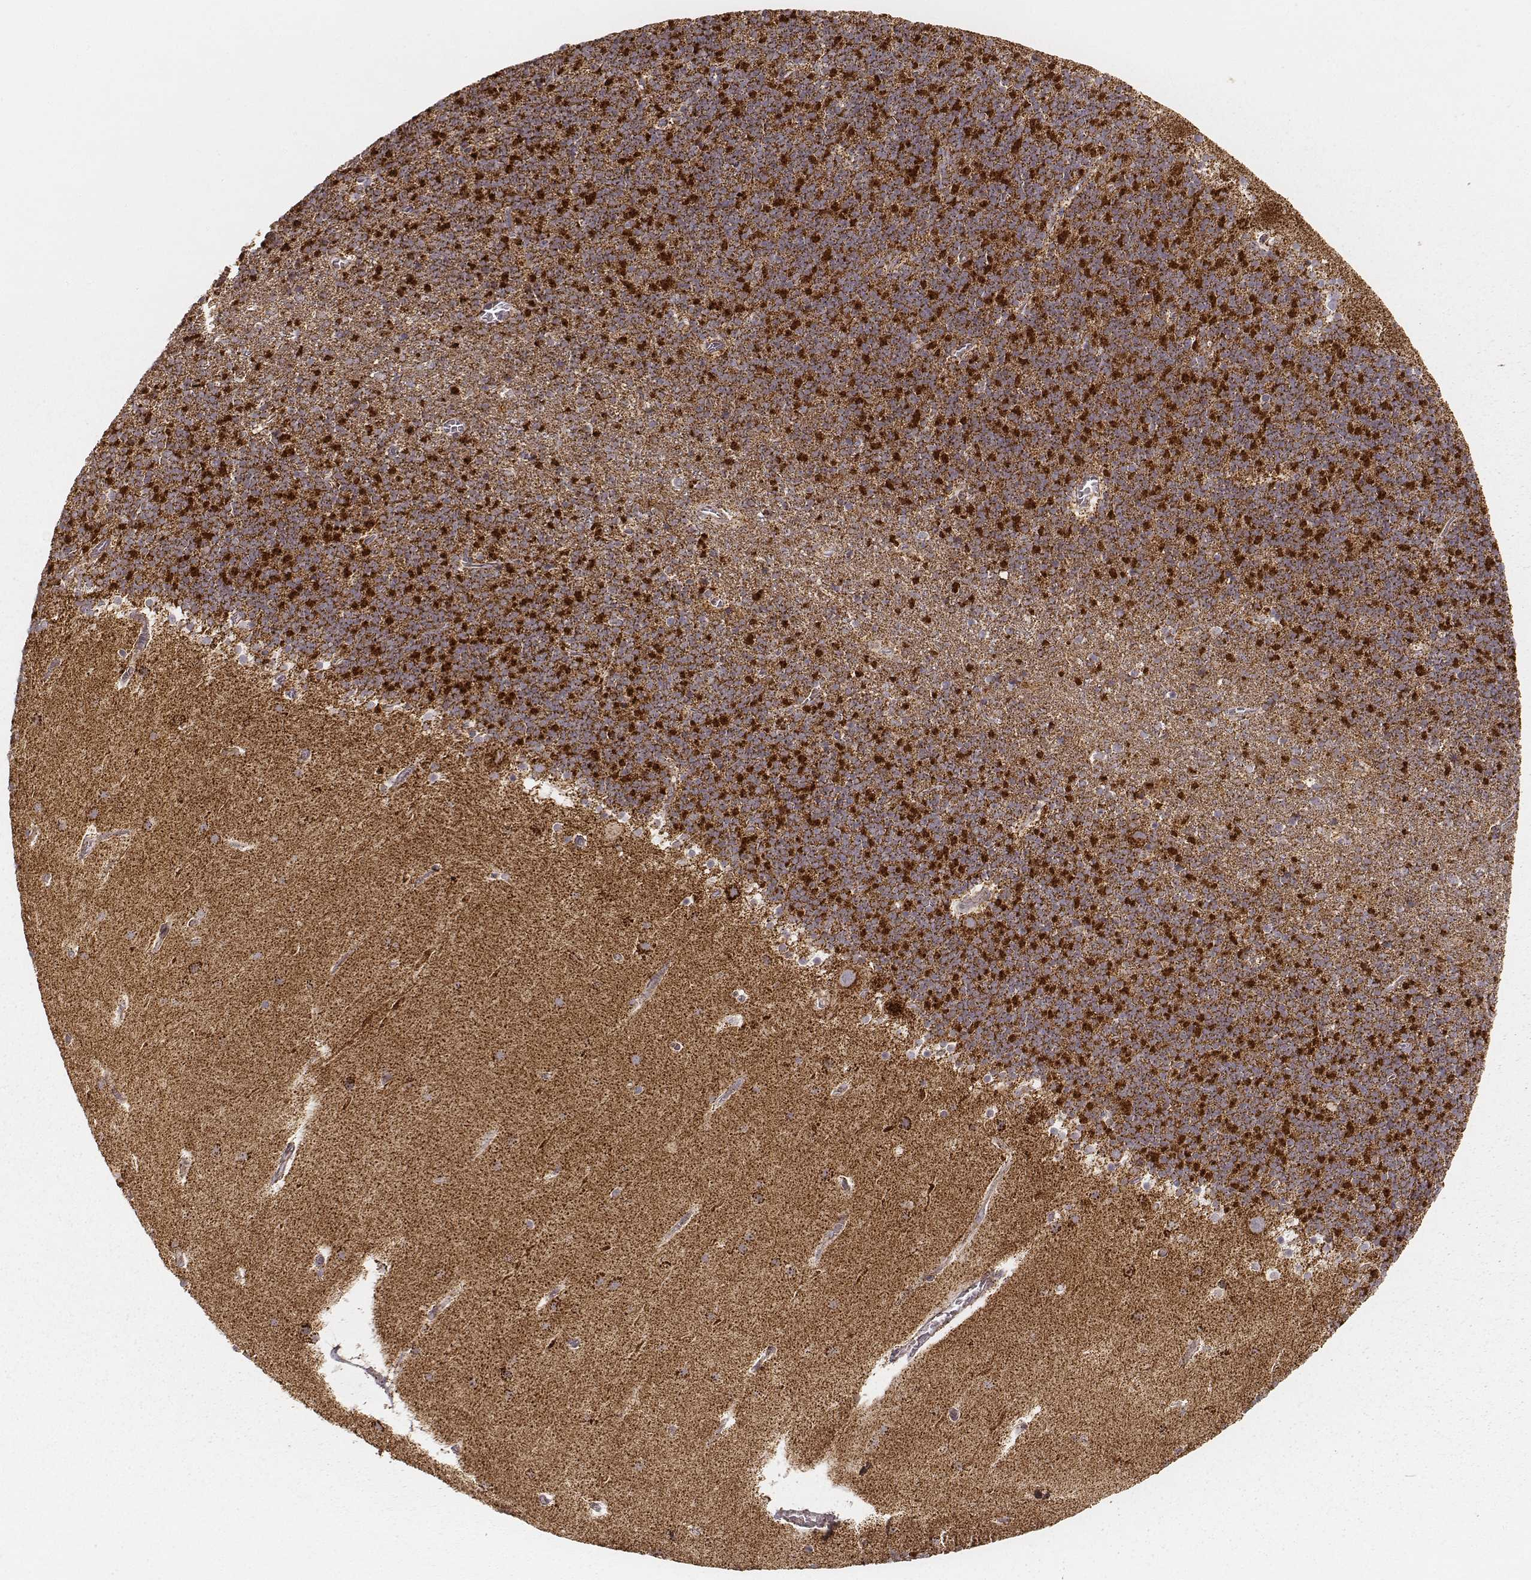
{"staining": {"intensity": "strong", "quantity": ">75%", "location": "cytoplasmic/membranous"}, "tissue": "cerebellum", "cell_type": "Cells in granular layer", "image_type": "normal", "snomed": [{"axis": "morphology", "description": "Normal tissue, NOS"}, {"axis": "topography", "description": "Cerebellum"}], "caption": "IHC staining of benign cerebellum, which reveals high levels of strong cytoplasmic/membranous staining in about >75% of cells in granular layer indicating strong cytoplasmic/membranous protein positivity. The staining was performed using DAB (brown) for protein detection and nuclei were counterstained in hematoxylin (blue).", "gene": "CS", "patient": {"sex": "male", "age": 70}}